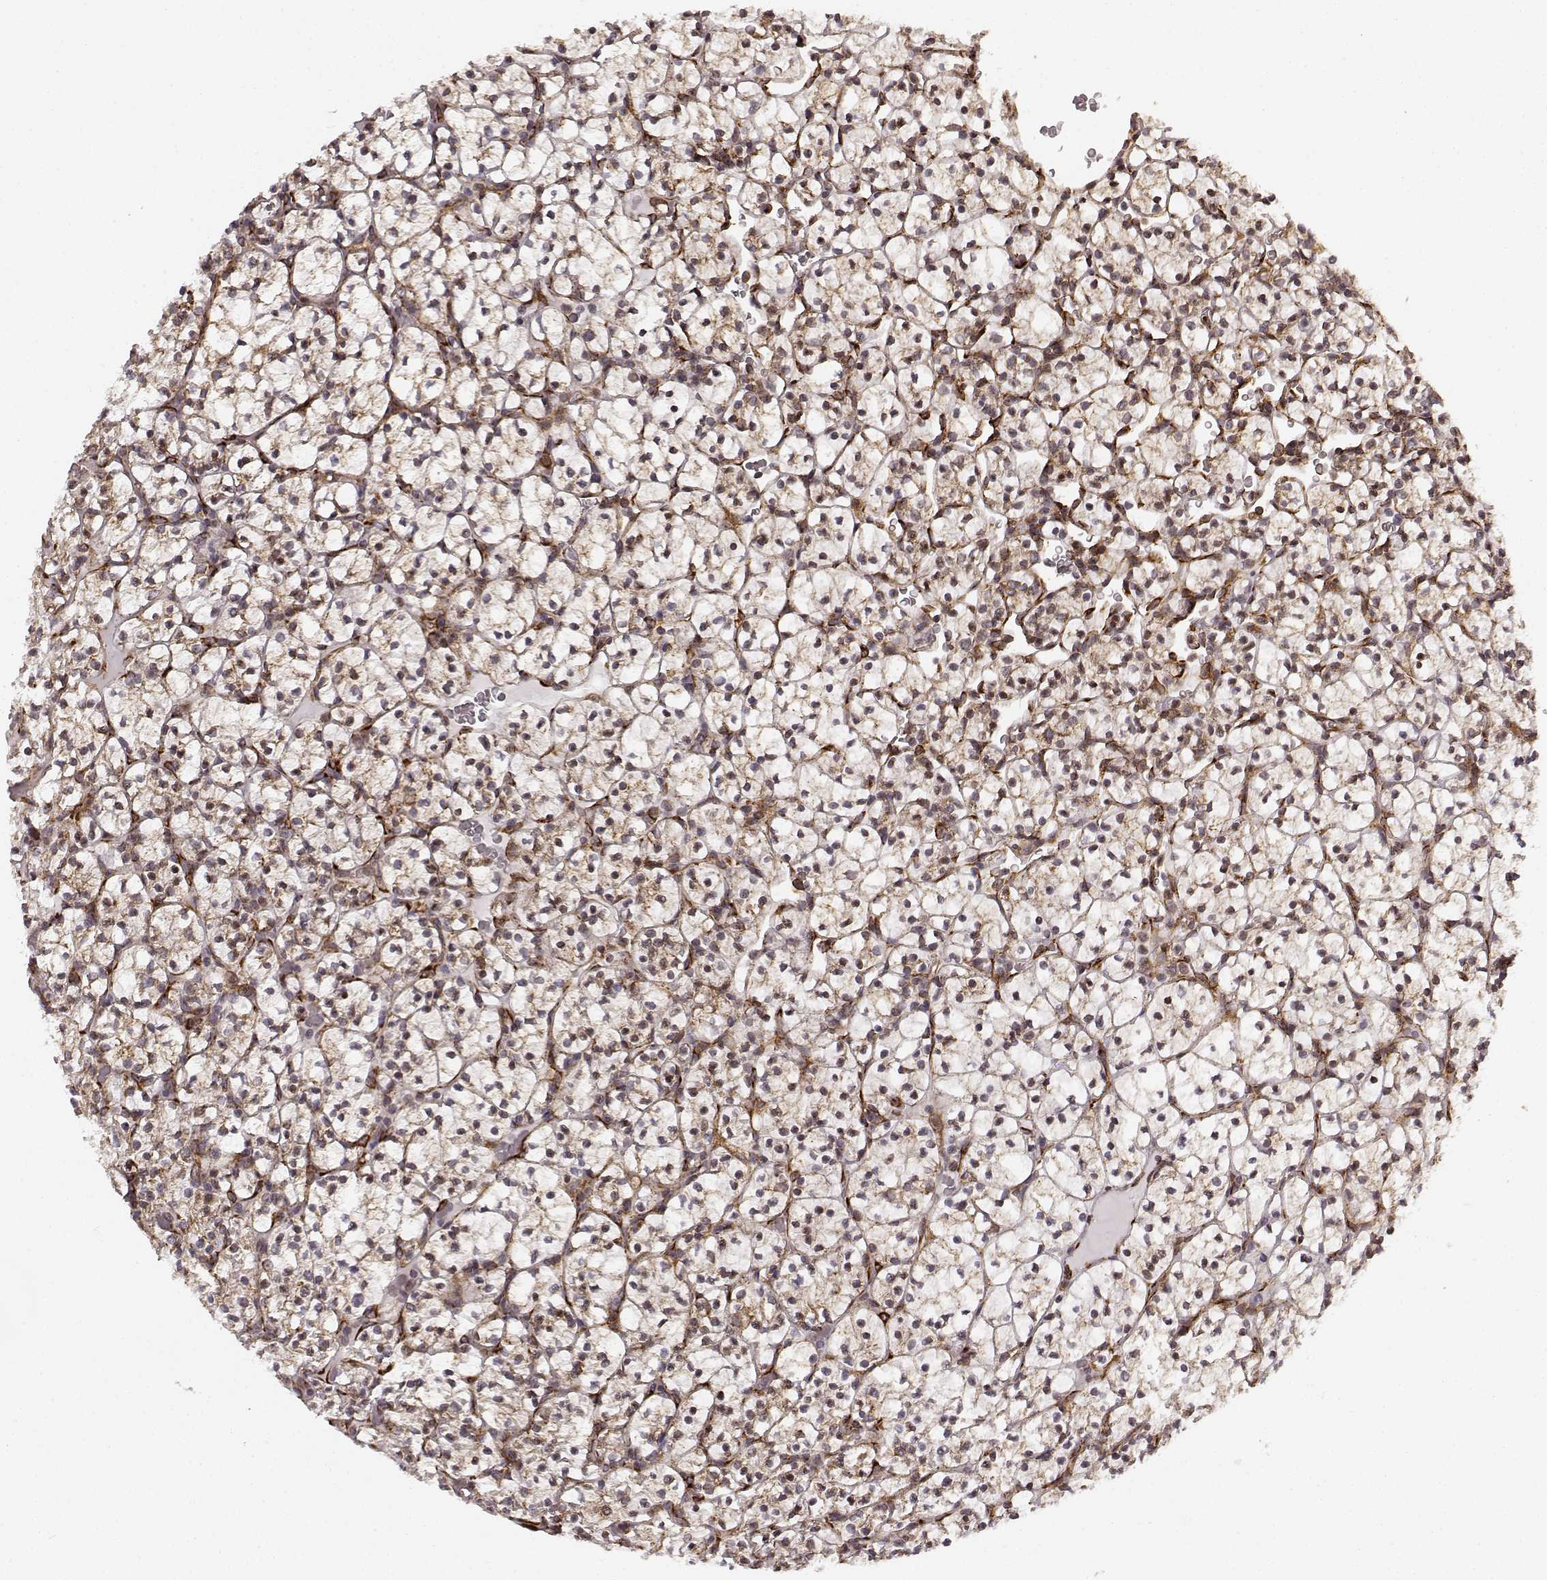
{"staining": {"intensity": "moderate", "quantity": ">75%", "location": "cytoplasmic/membranous"}, "tissue": "renal cancer", "cell_type": "Tumor cells", "image_type": "cancer", "snomed": [{"axis": "morphology", "description": "Adenocarcinoma, NOS"}, {"axis": "topography", "description": "Kidney"}], "caption": "IHC image of renal cancer stained for a protein (brown), which exhibits medium levels of moderate cytoplasmic/membranous positivity in about >75% of tumor cells.", "gene": "TMEM14A", "patient": {"sex": "female", "age": 89}}